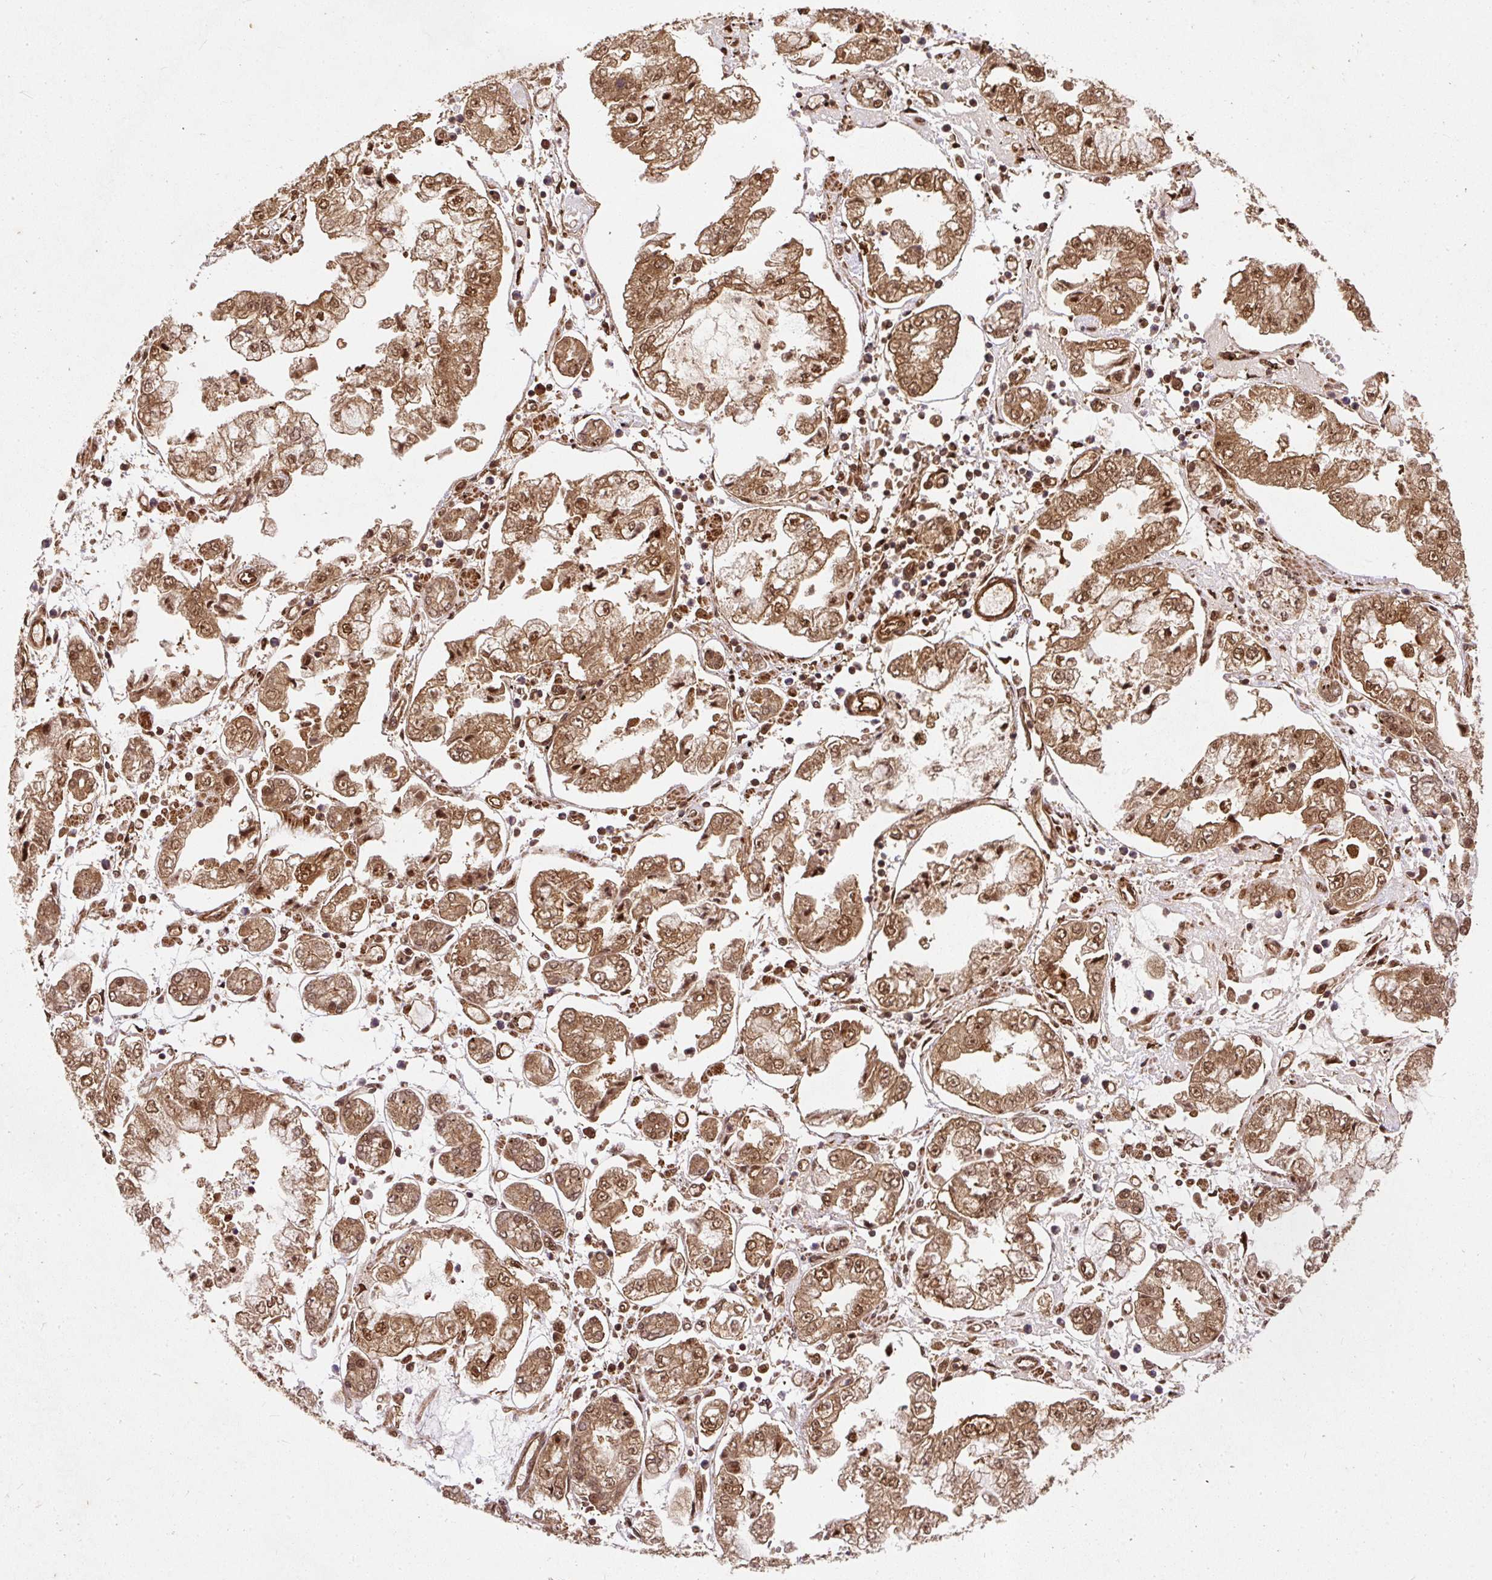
{"staining": {"intensity": "strong", "quantity": ">75%", "location": "cytoplasmic/membranous,nuclear"}, "tissue": "stomach cancer", "cell_type": "Tumor cells", "image_type": "cancer", "snomed": [{"axis": "morphology", "description": "Adenocarcinoma, NOS"}, {"axis": "topography", "description": "Stomach"}], "caption": "Strong cytoplasmic/membranous and nuclear staining is present in approximately >75% of tumor cells in adenocarcinoma (stomach). The staining is performed using DAB brown chromogen to label protein expression. The nuclei are counter-stained blue using hematoxylin.", "gene": "PSMD1", "patient": {"sex": "male", "age": 76}}